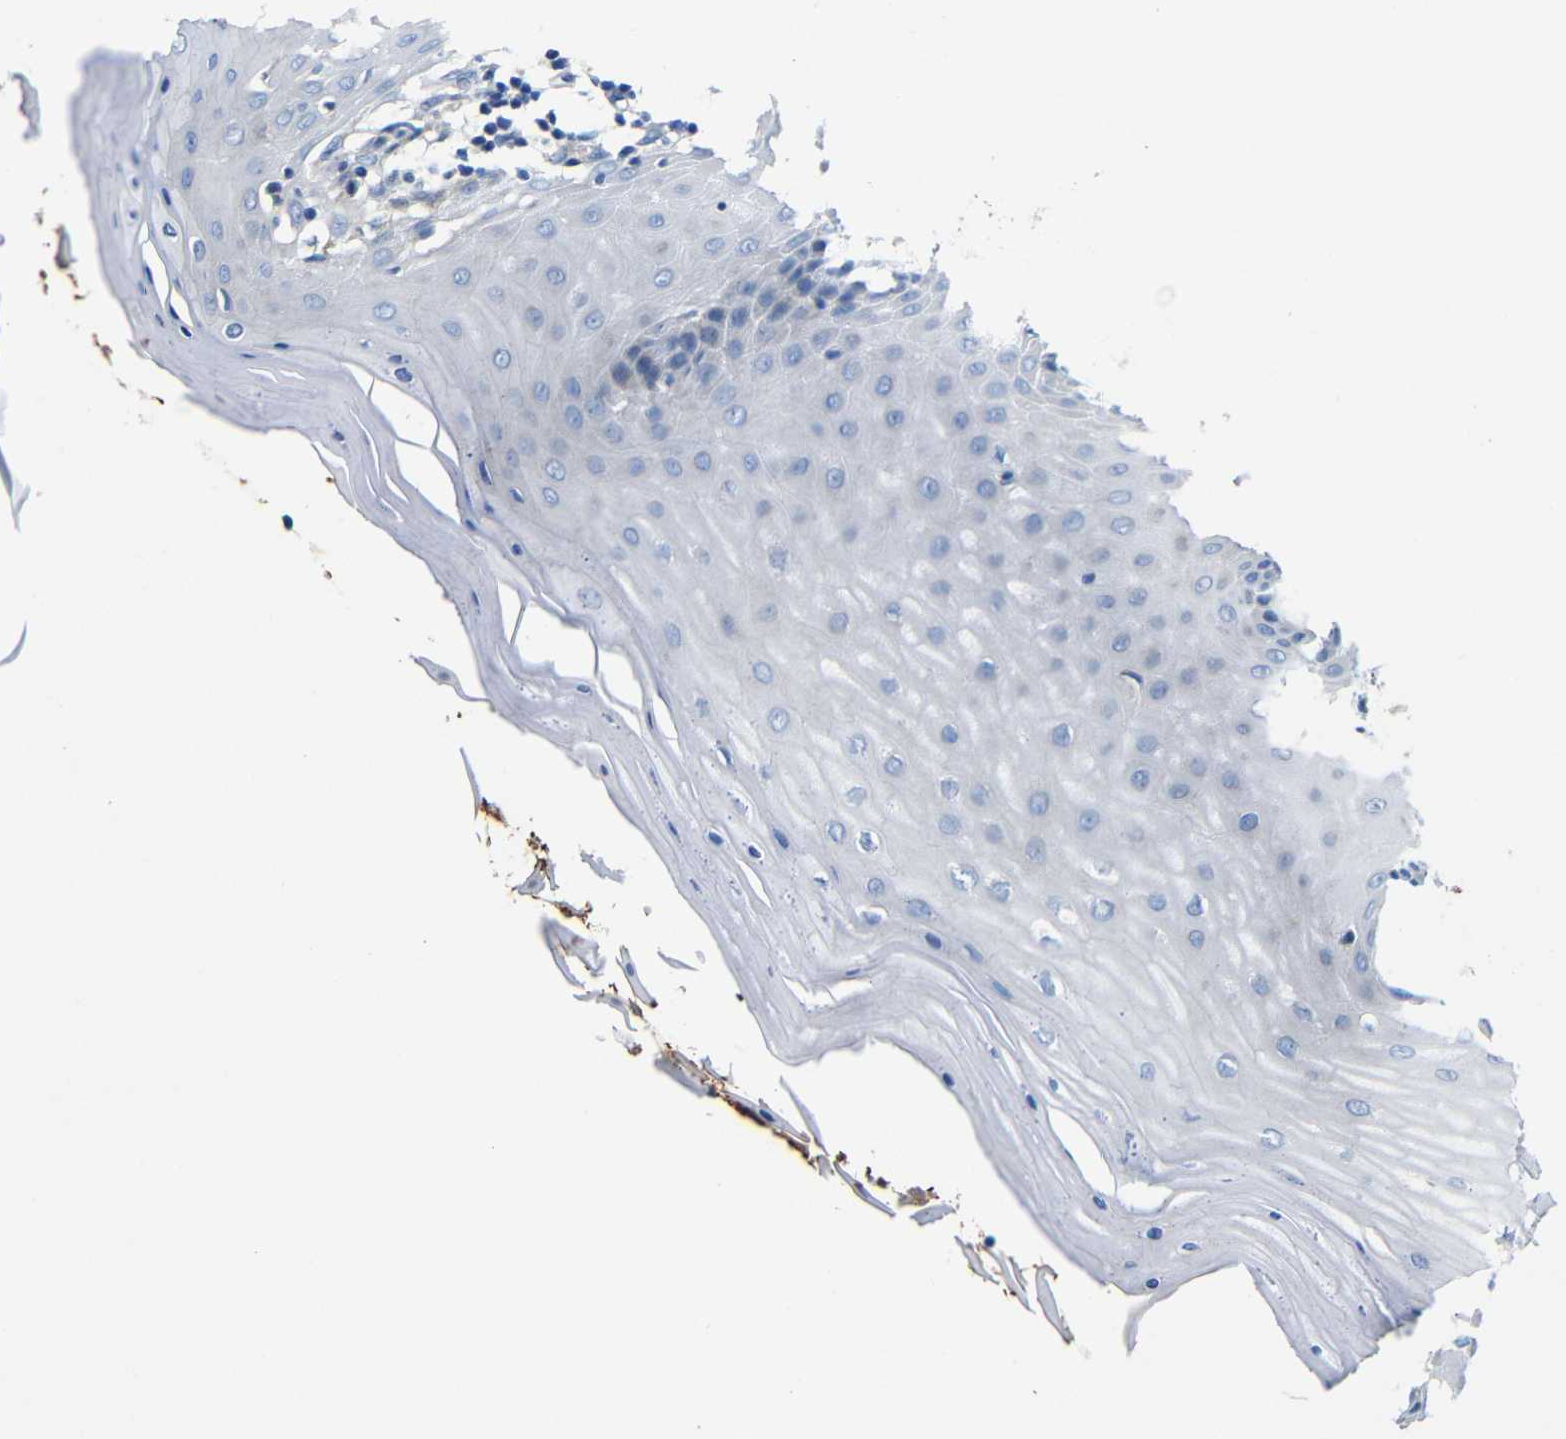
{"staining": {"intensity": "negative", "quantity": "none", "location": "none"}, "tissue": "cervix", "cell_type": "Squamous epithelial cells", "image_type": "normal", "snomed": [{"axis": "morphology", "description": "Normal tissue, NOS"}, {"axis": "topography", "description": "Cervix"}], "caption": "This is a histopathology image of IHC staining of normal cervix, which shows no expression in squamous epithelial cells.", "gene": "ACKR2", "patient": {"sex": "female", "age": 55}}